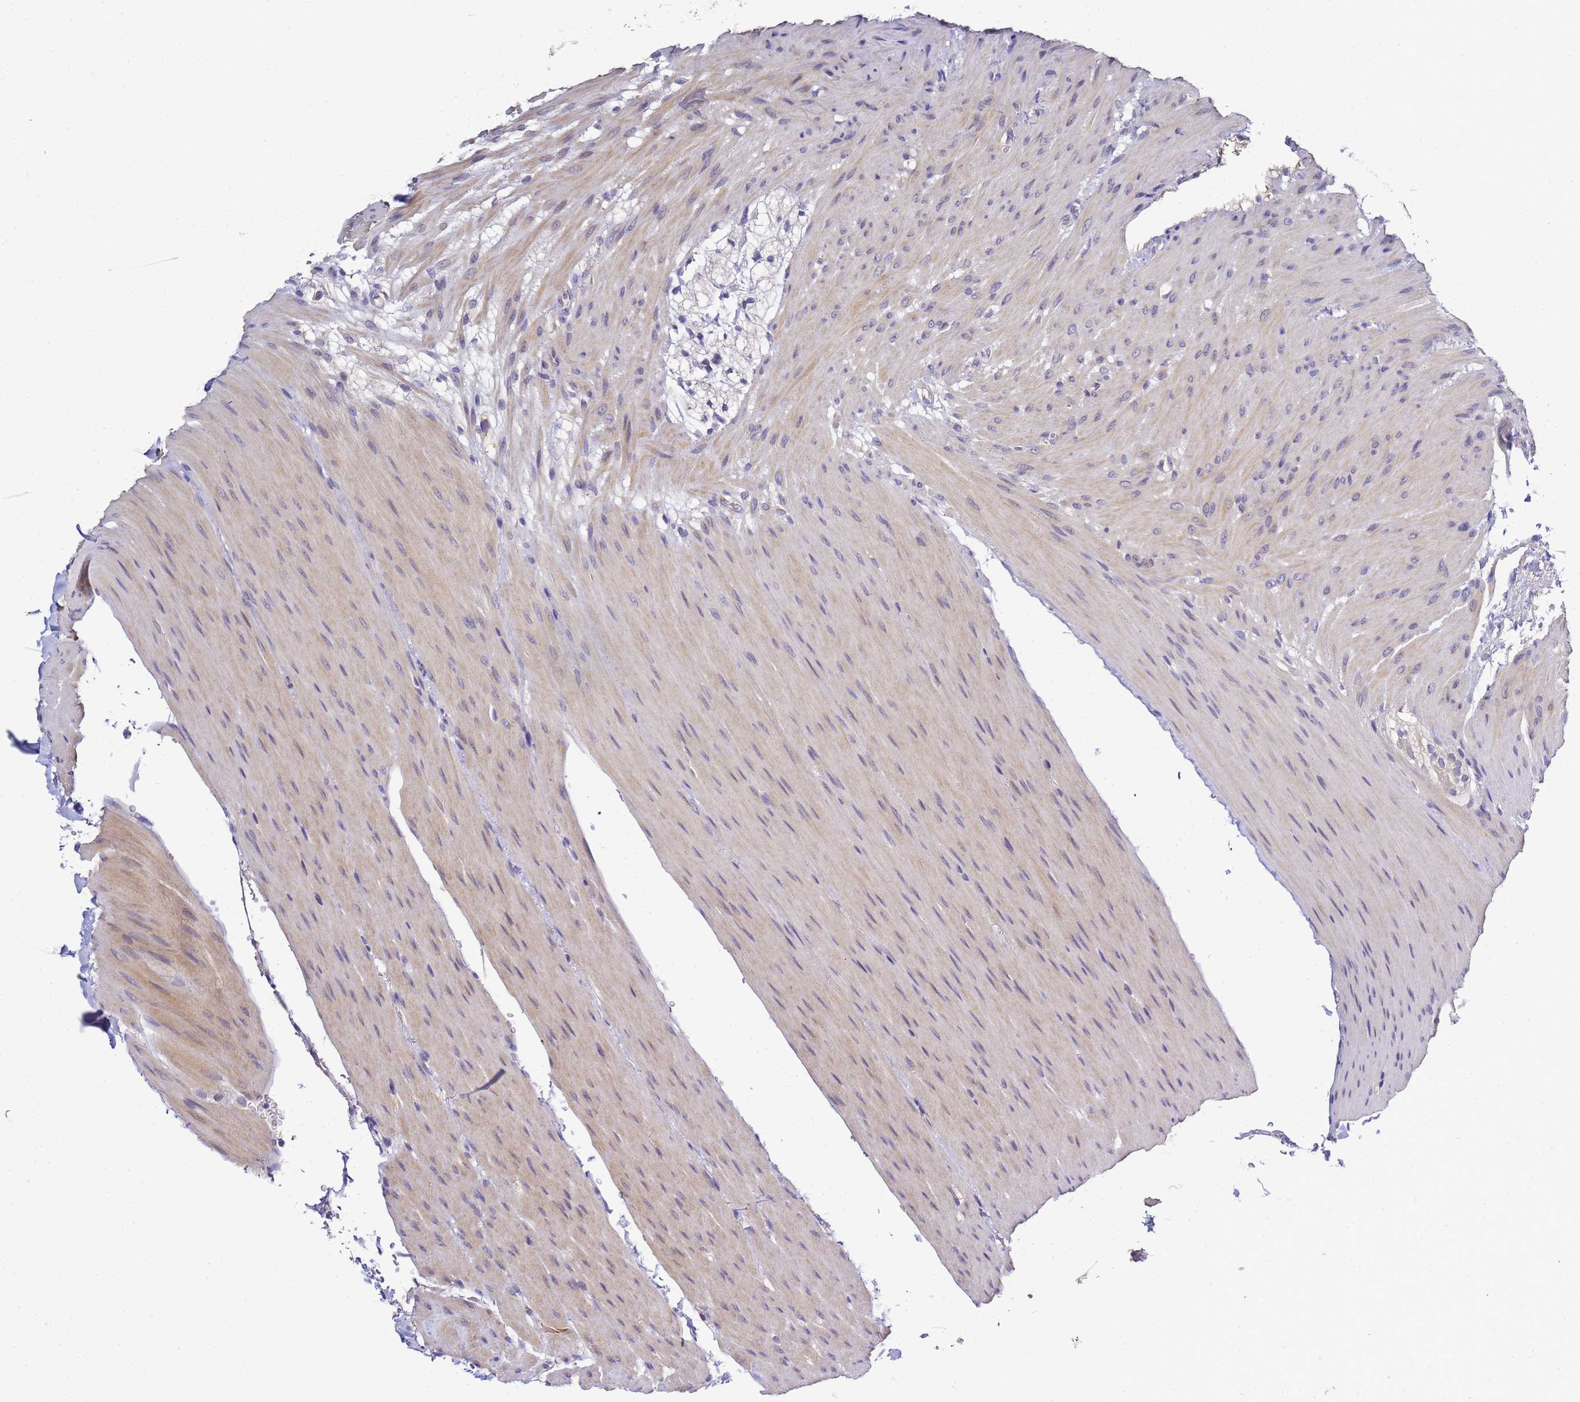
{"staining": {"intensity": "weak", "quantity": "25%-75%", "location": "cytoplasmic/membranous"}, "tissue": "colon", "cell_type": "Glandular cells", "image_type": "normal", "snomed": [{"axis": "morphology", "description": "Normal tissue, NOS"}, {"axis": "topography", "description": "Colon"}], "caption": "Protein positivity by IHC displays weak cytoplasmic/membranous staining in about 25%-75% of glandular cells in normal colon. (DAB (3,3'-diaminobenzidine) = brown stain, brightfield microscopy at high magnification).", "gene": "TBCD", "patient": {"sex": "male", "age": 75}}